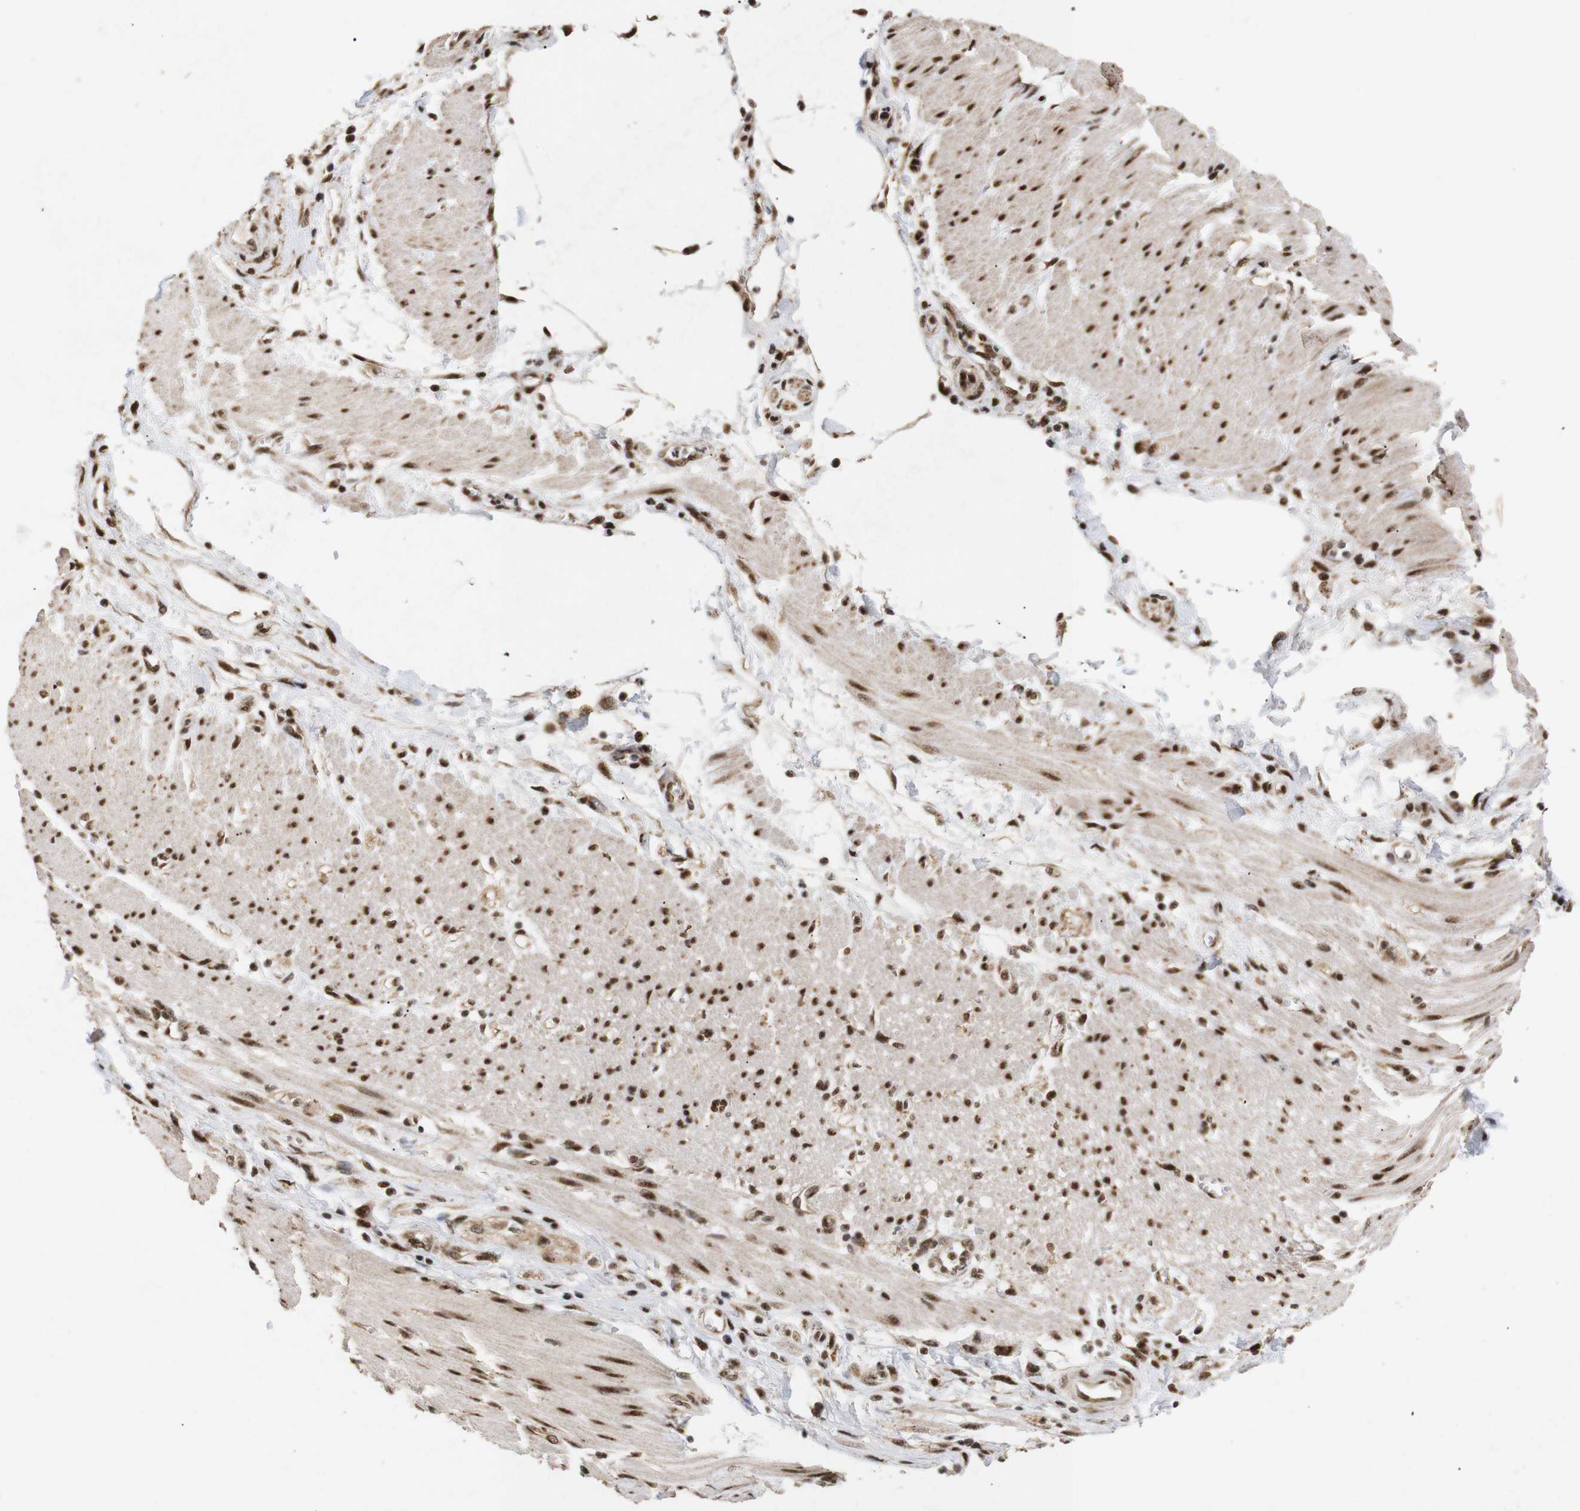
{"staining": {"intensity": "moderate", "quantity": "25%-75%", "location": "cytoplasmic/membranous,nuclear"}, "tissue": "pancreatic cancer", "cell_type": "Tumor cells", "image_type": "cancer", "snomed": [{"axis": "morphology", "description": "Adenocarcinoma, NOS"}, {"axis": "topography", "description": "Pancreas"}], "caption": "A high-resolution histopathology image shows immunohistochemistry staining of adenocarcinoma (pancreatic), which displays moderate cytoplasmic/membranous and nuclear staining in approximately 25%-75% of tumor cells. (Brightfield microscopy of DAB IHC at high magnification).", "gene": "PYM1", "patient": {"sex": "female", "age": 75}}